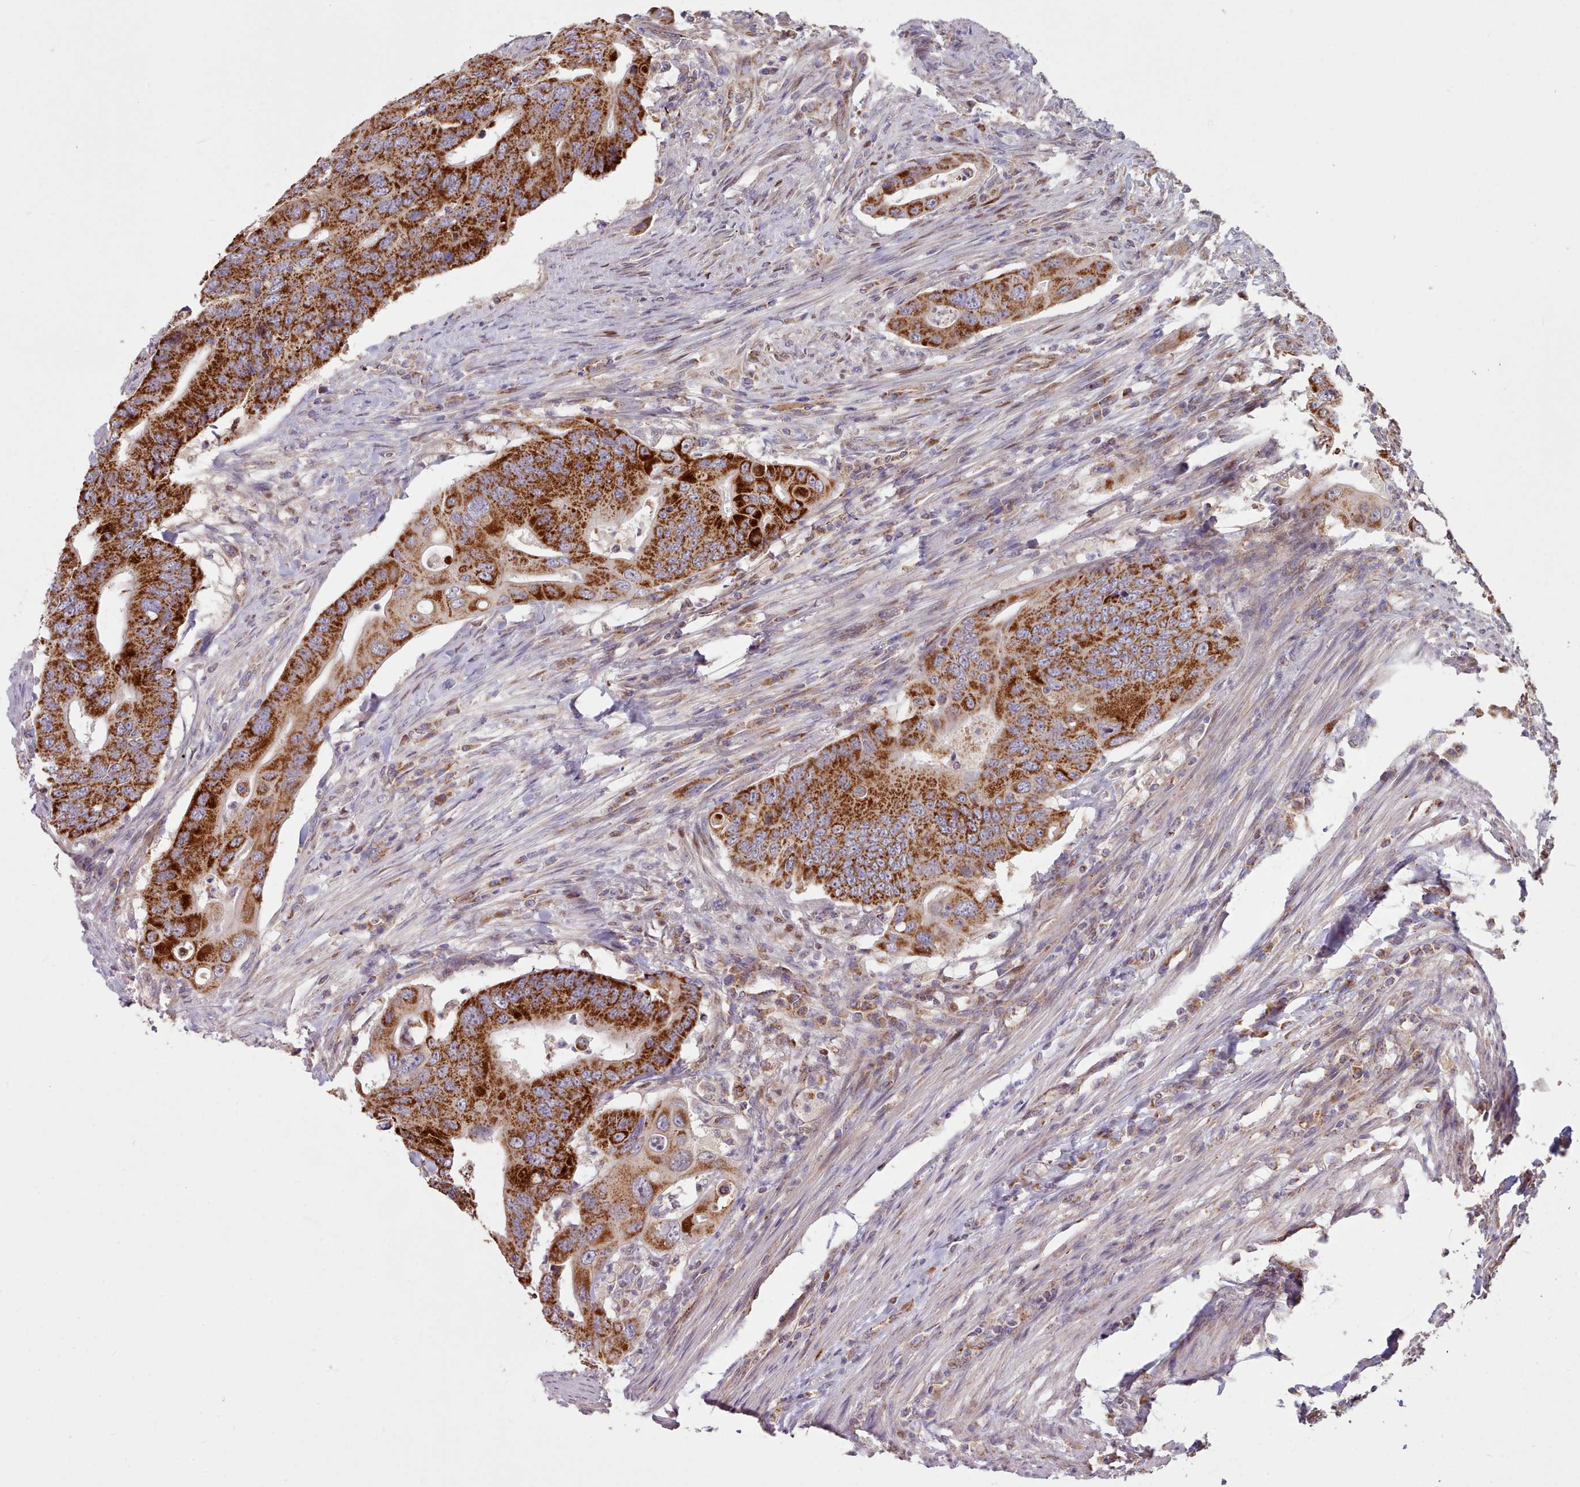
{"staining": {"intensity": "strong", "quantity": ">75%", "location": "cytoplasmic/membranous"}, "tissue": "colorectal cancer", "cell_type": "Tumor cells", "image_type": "cancer", "snomed": [{"axis": "morphology", "description": "Adenocarcinoma, NOS"}, {"axis": "topography", "description": "Colon"}], "caption": "Brown immunohistochemical staining in adenocarcinoma (colorectal) demonstrates strong cytoplasmic/membranous staining in about >75% of tumor cells.", "gene": "HSDL2", "patient": {"sex": "male", "age": 71}}